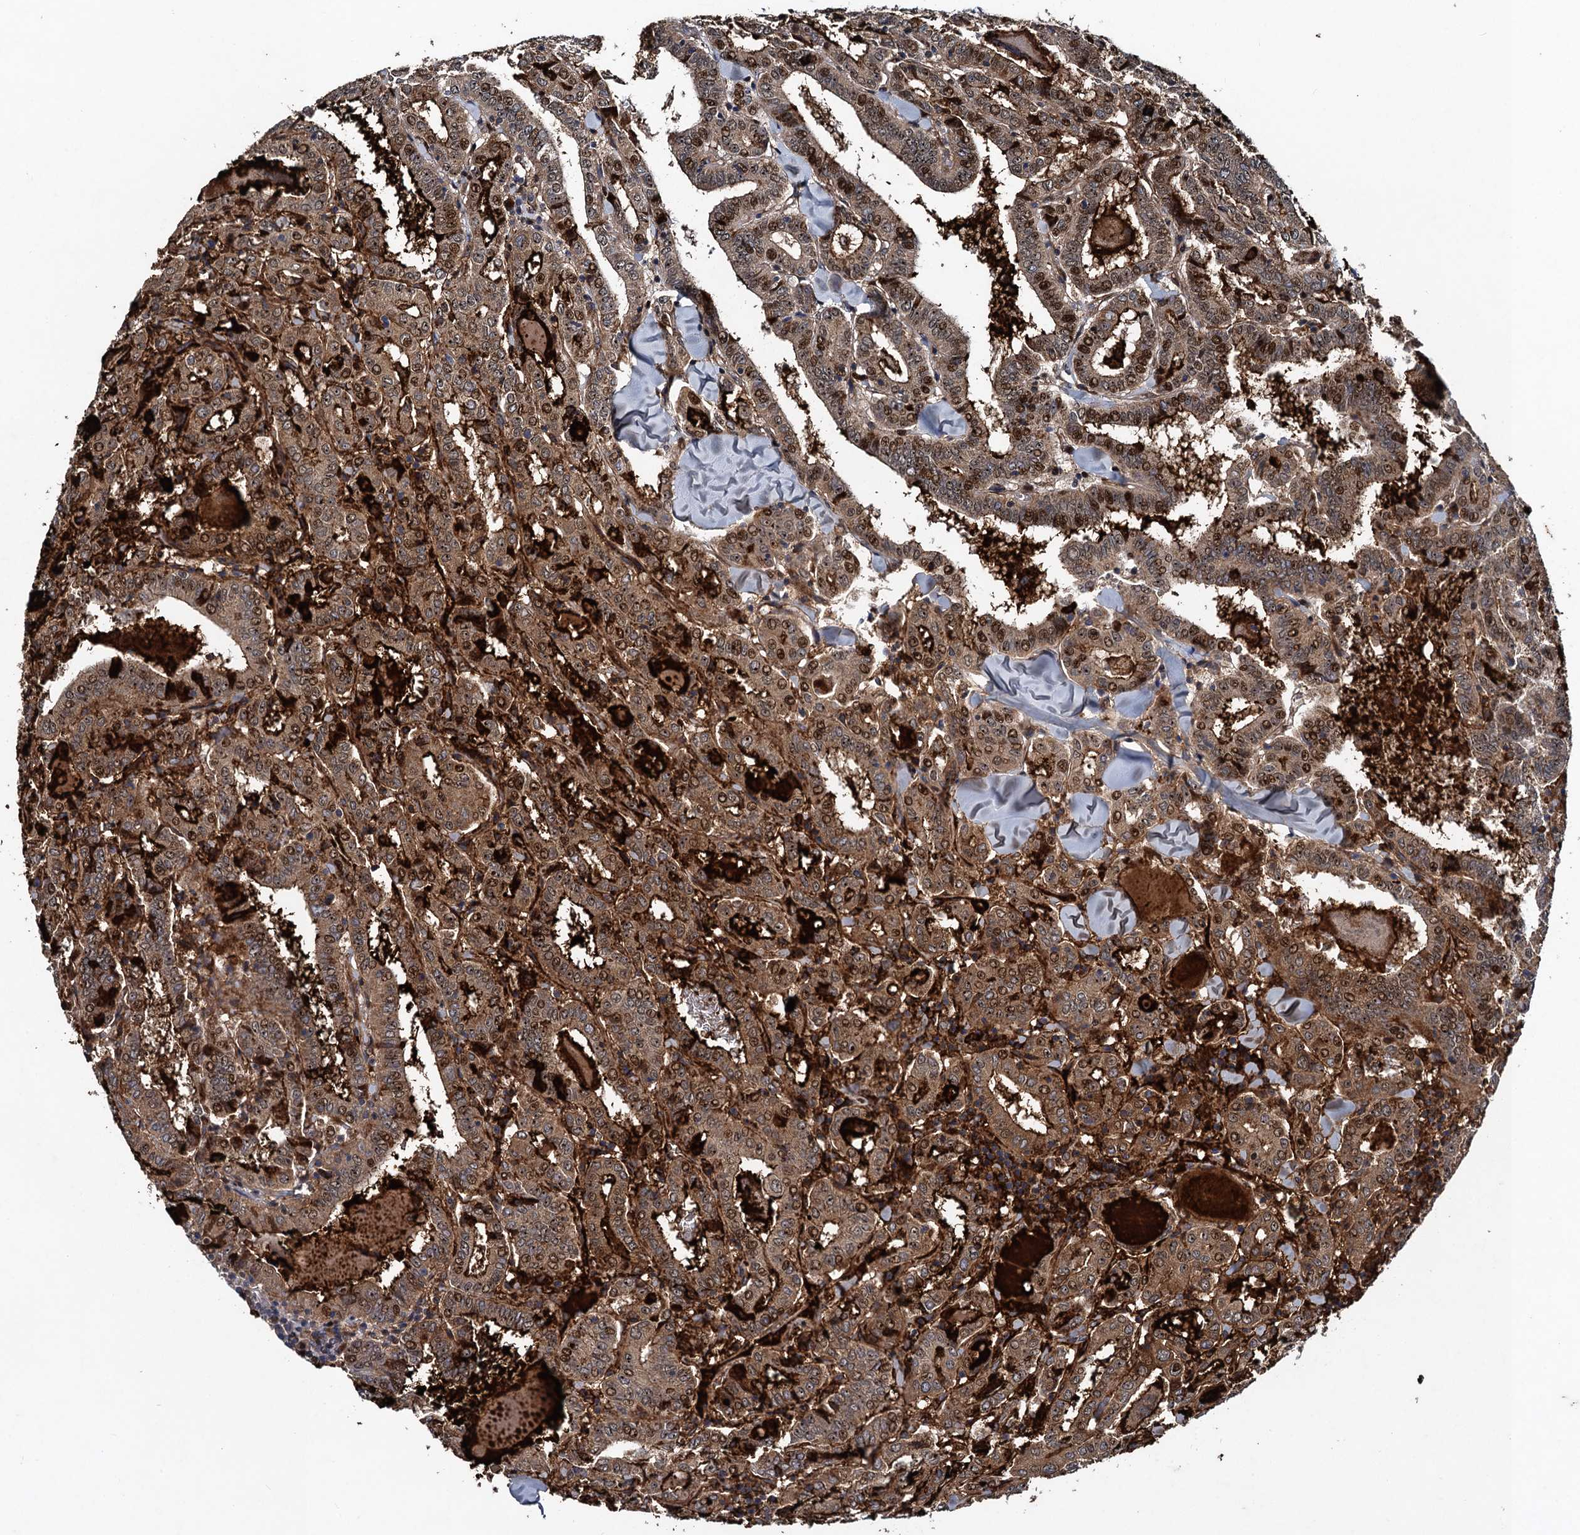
{"staining": {"intensity": "moderate", "quantity": ">75%", "location": "cytoplasmic/membranous,nuclear"}, "tissue": "thyroid cancer", "cell_type": "Tumor cells", "image_type": "cancer", "snomed": [{"axis": "morphology", "description": "Papillary adenocarcinoma, NOS"}, {"axis": "topography", "description": "Thyroid gland"}], "caption": "High-power microscopy captured an immunohistochemistry (IHC) photomicrograph of thyroid cancer (papillary adenocarcinoma), revealing moderate cytoplasmic/membranous and nuclear expression in about >75% of tumor cells.", "gene": "ATOSA", "patient": {"sex": "female", "age": 72}}